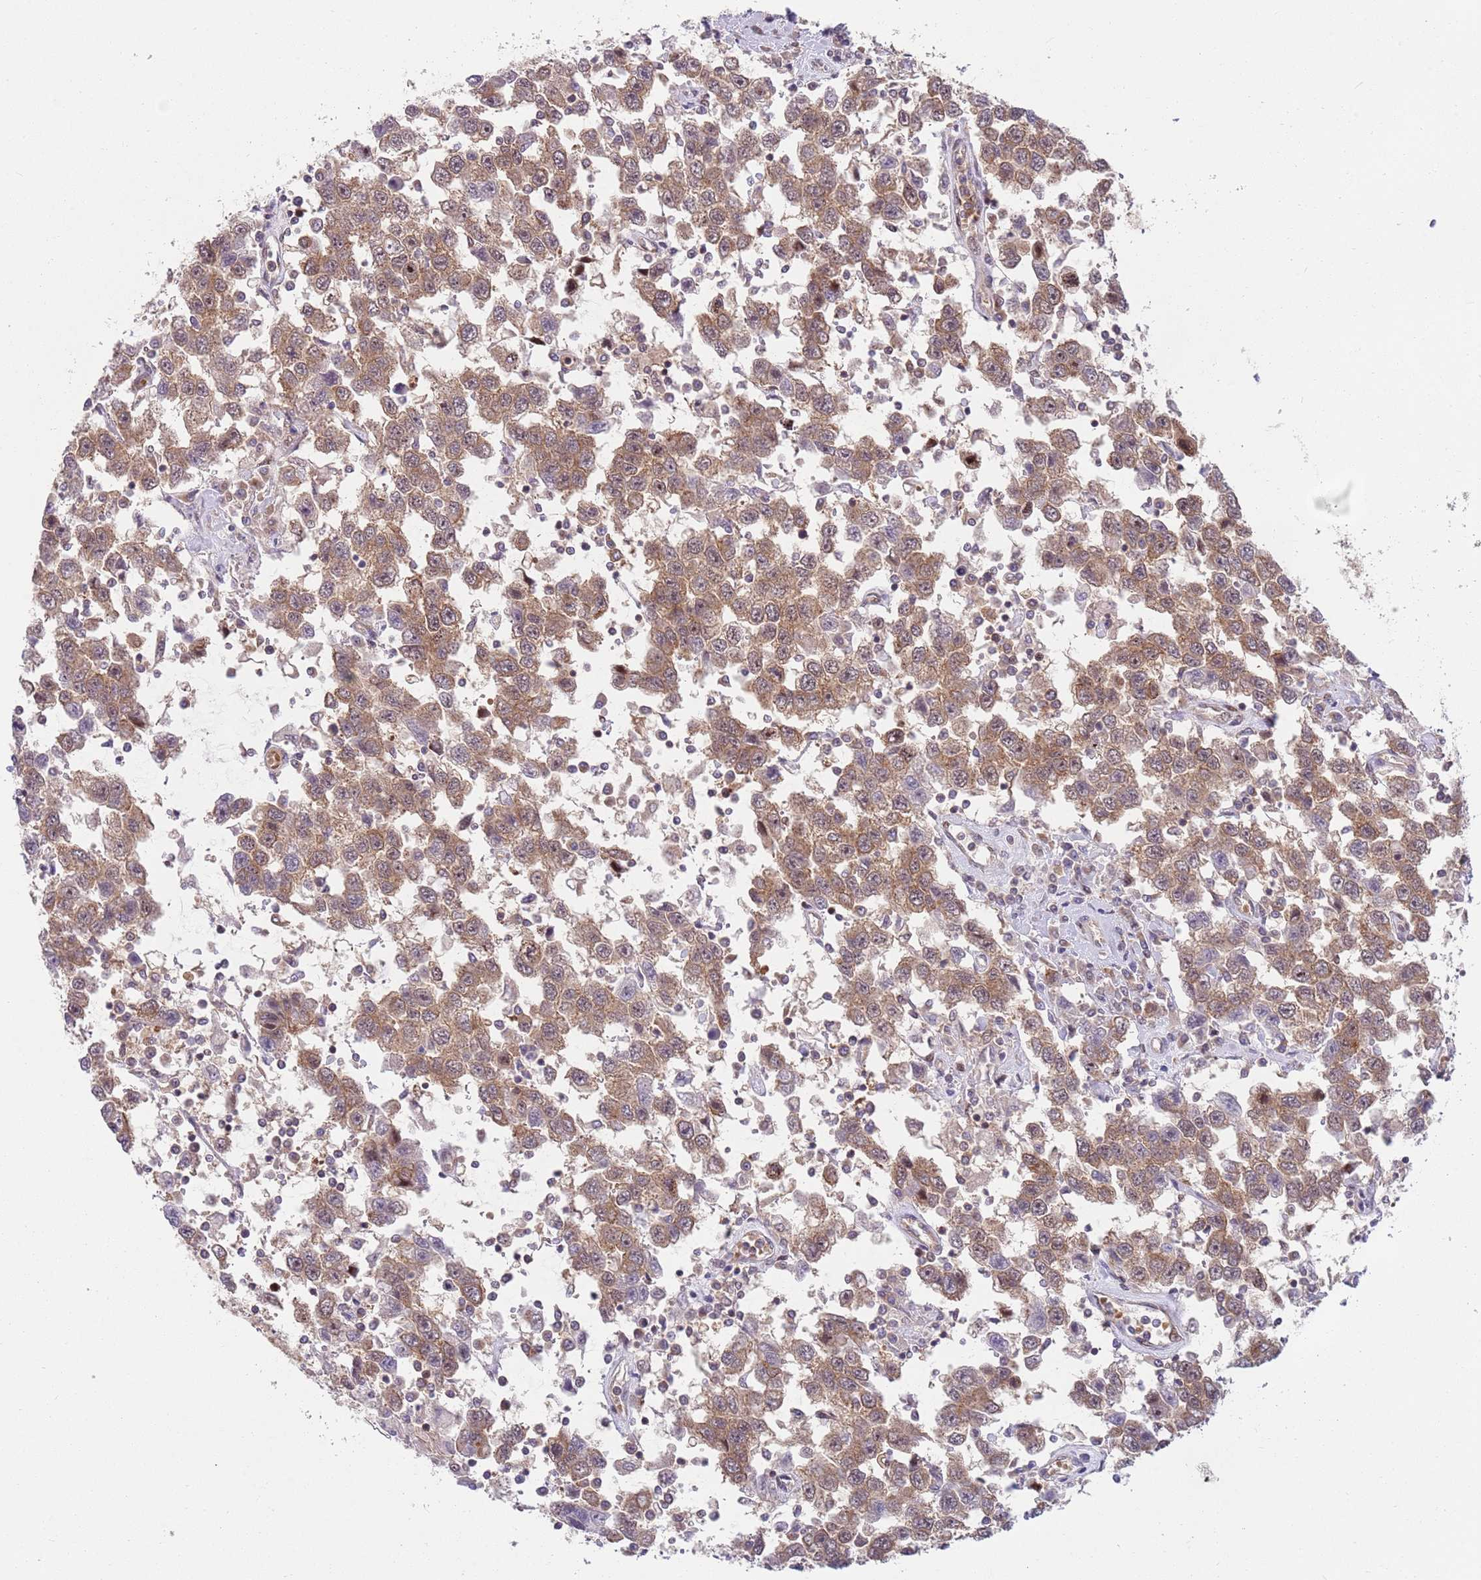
{"staining": {"intensity": "moderate", "quantity": ">75%", "location": "cytoplasmic/membranous,nuclear"}, "tissue": "testis cancer", "cell_type": "Tumor cells", "image_type": "cancer", "snomed": [{"axis": "morphology", "description": "Seminoma, NOS"}, {"axis": "topography", "description": "Testis"}], "caption": "This micrograph displays immunohistochemistry staining of testis seminoma, with medium moderate cytoplasmic/membranous and nuclear positivity in approximately >75% of tumor cells.", "gene": "GGA1", "patient": {"sex": "male", "age": 41}}